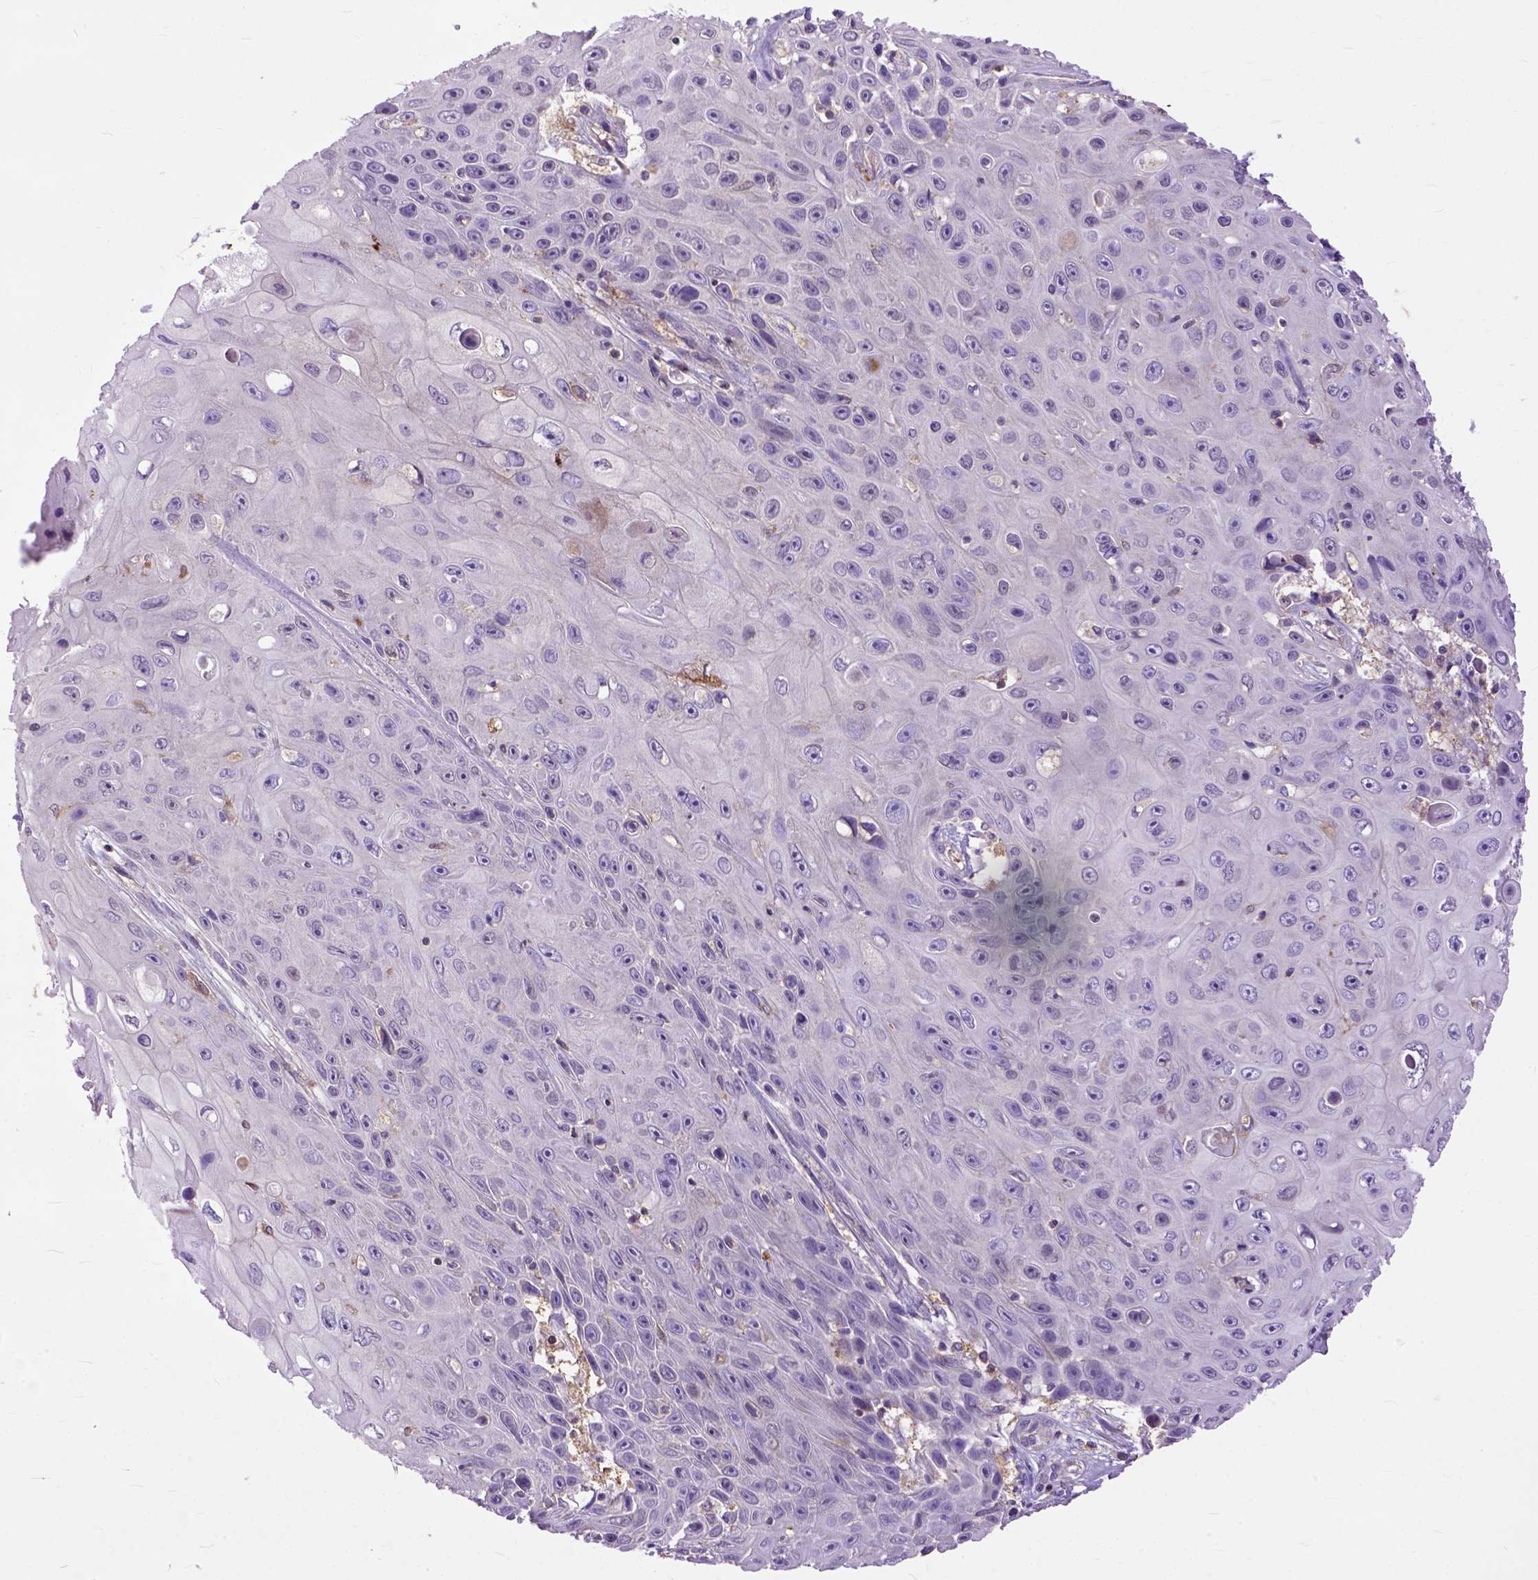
{"staining": {"intensity": "weak", "quantity": "<25%", "location": "cytoplasmic/membranous"}, "tissue": "skin cancer", "cell_type": "Tumor cells", "image_type": "cancer", "snomed": [{"axis": "morphology", "description": "Squamous cell carcinoma, NOS"}, {"axis": "topography", "description": "Skin"}], "caption": "This is a histopathology image of IHC staining of skin cancer, which shows no staining in tumor cells. (DAB (3,3'-diaminobenzidine) immunohistochemistry with hematoxylin counter stain).", "gene": "NAMPT", "patient": {"sex": "male", "age": 82}}